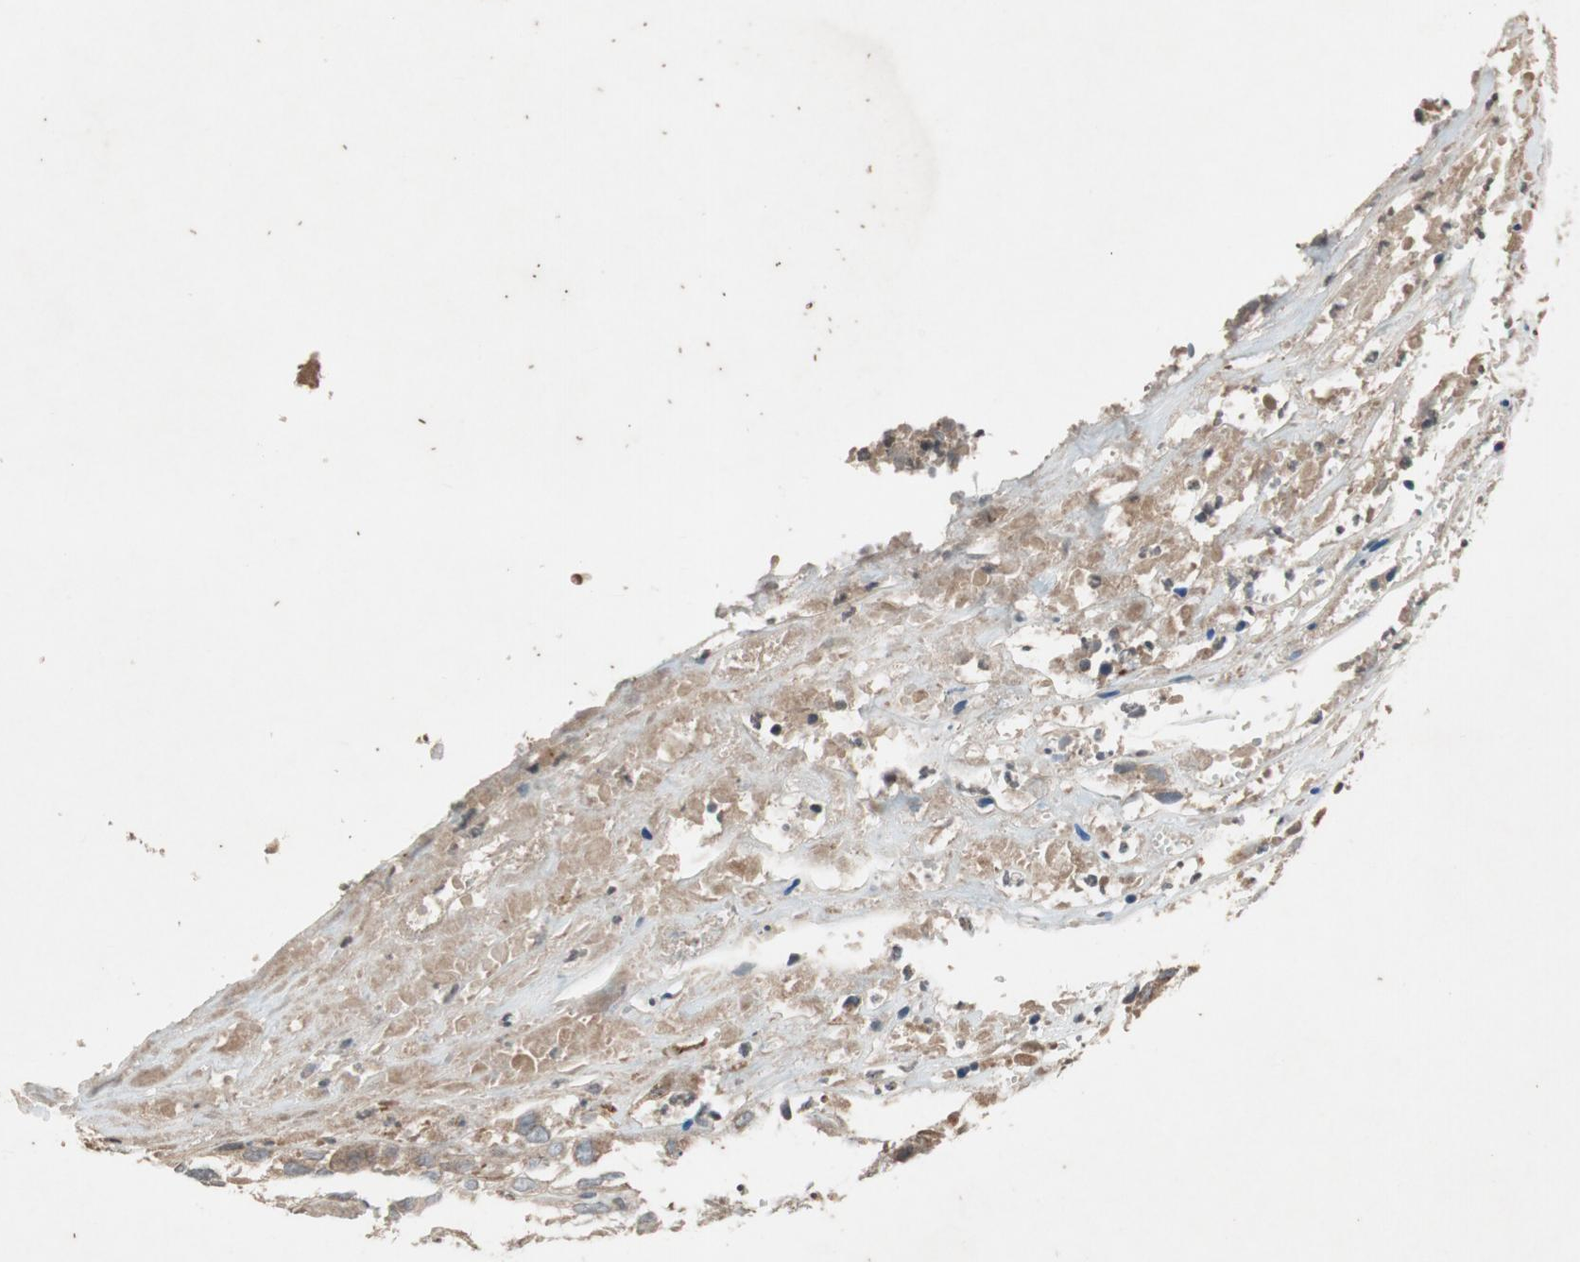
{"staining": {"intensity": "moderate", "quantity": ">75%", "location": "cytoplasmic/membranous"}, "tissue": "cervical cancer", "cell_type": "Tumor cells", "image_type": "cancer", "snomed": [{"axis": "morphology", "description": "Squamous cell carcinoma, NOS"}, {"axis": "topography", "description": "Cervix"}], "caption": "Brown immunohistochemical staining in human cervical squamous cell carcinoma exhibits moderate cytoplasmic/membranous staining in about >75% of tumor cells. The protein is stained brown, and the nuclei are stained in blue (DAB IHC with brightfield microscopy, high magnification).", "gene": "ATP2C1", "patient": {"sex": "female", "age": 32}}